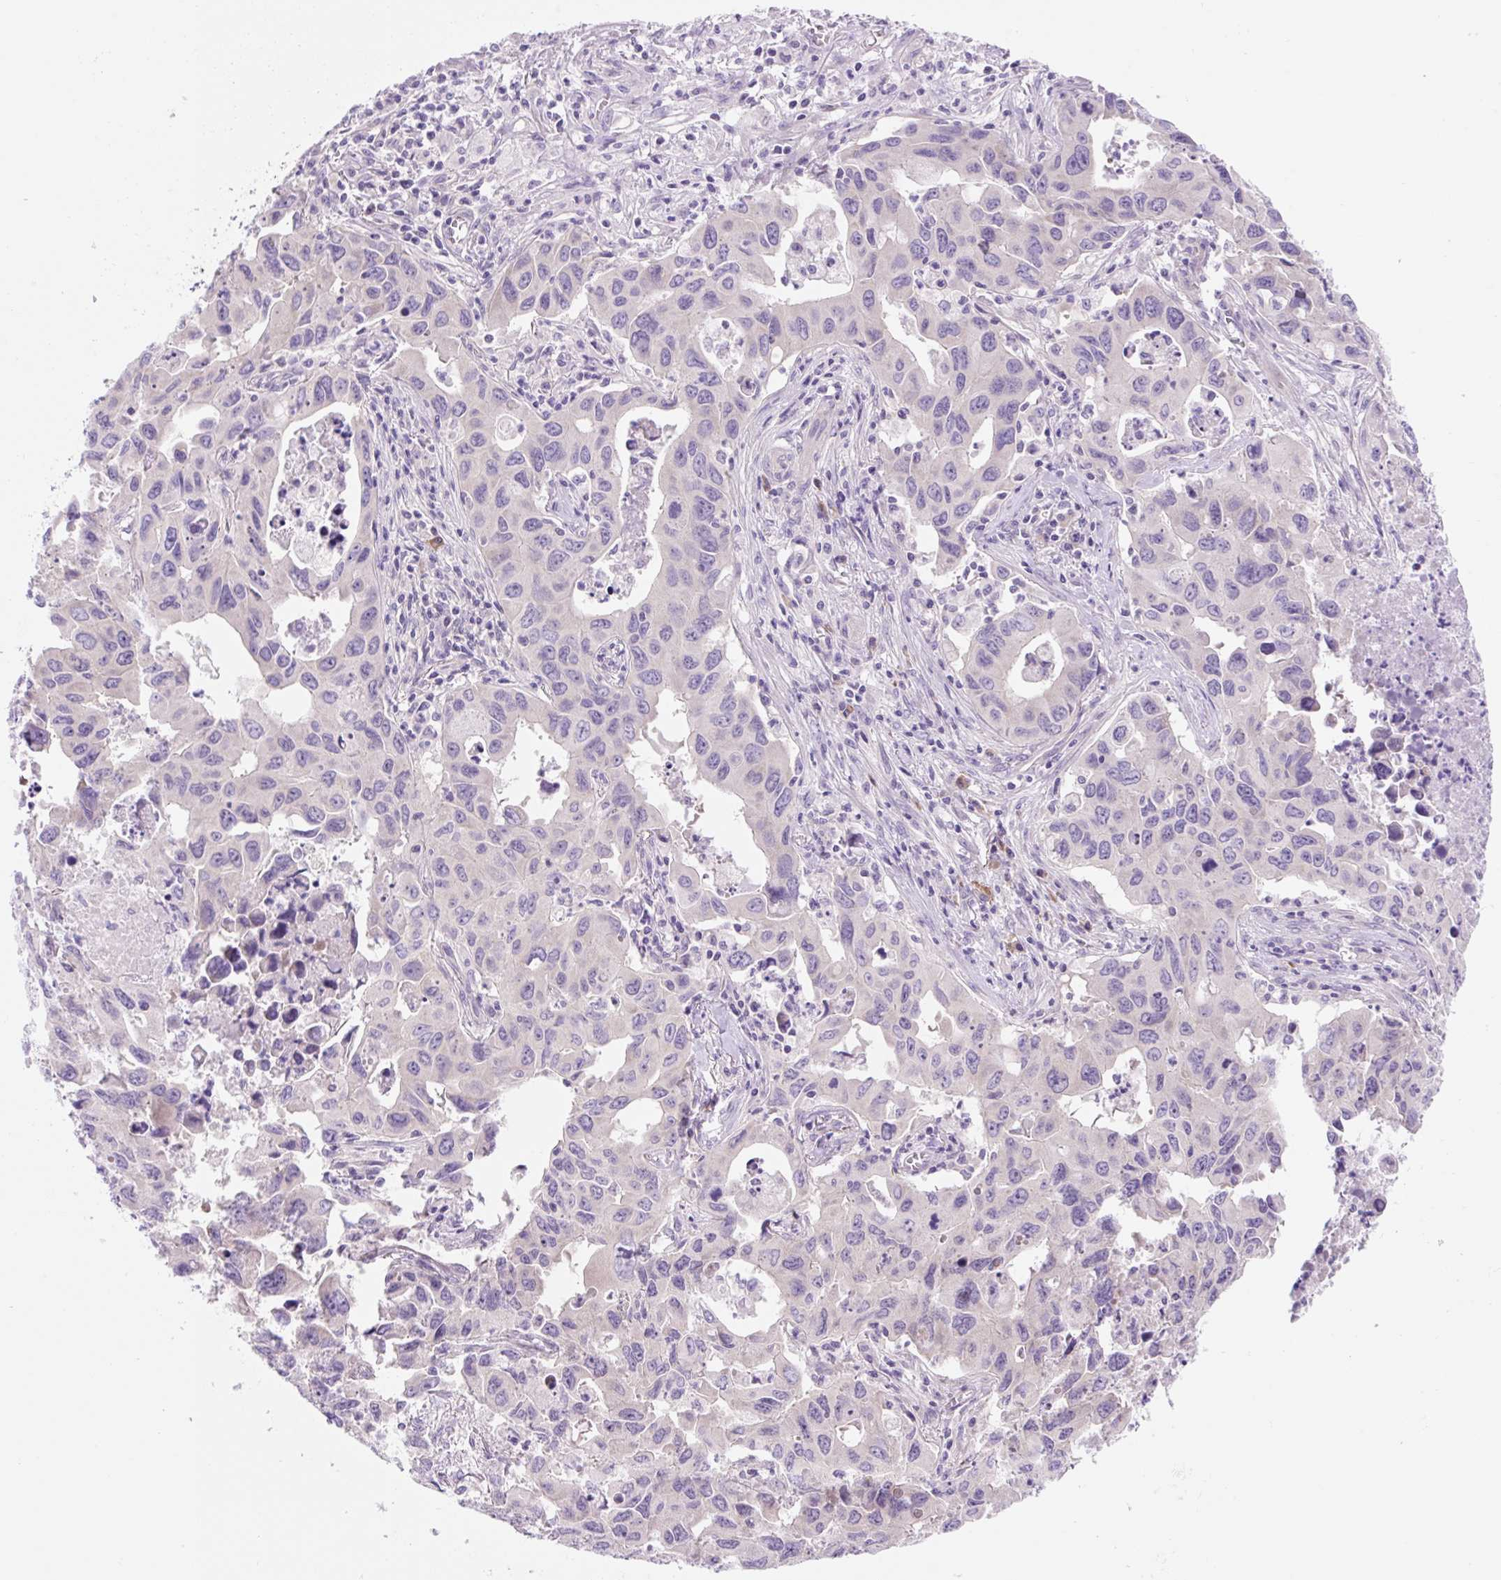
{"staining": {"intensity": "negative", "quantity": "none", "location": "none"}, "tissue": "lung cancer", "cell_type": "Tumor cells", "image_type": "cancer", "snomed": [{"axis": "morphology", "description": "Adenocarcinoma, NOS"}, {"axis": "topography", "description": "Lung"}], "caption": "High magnification brightfield microscopy of lung adenocarcinoma stained with DAB (3,3'-diaminobenzidine) (brown) and counterstained with hematoxylin (blue): tumor cells show no significant staining.", "gene": "CELF6", "patient": {"sex": "male", "age": 64}}